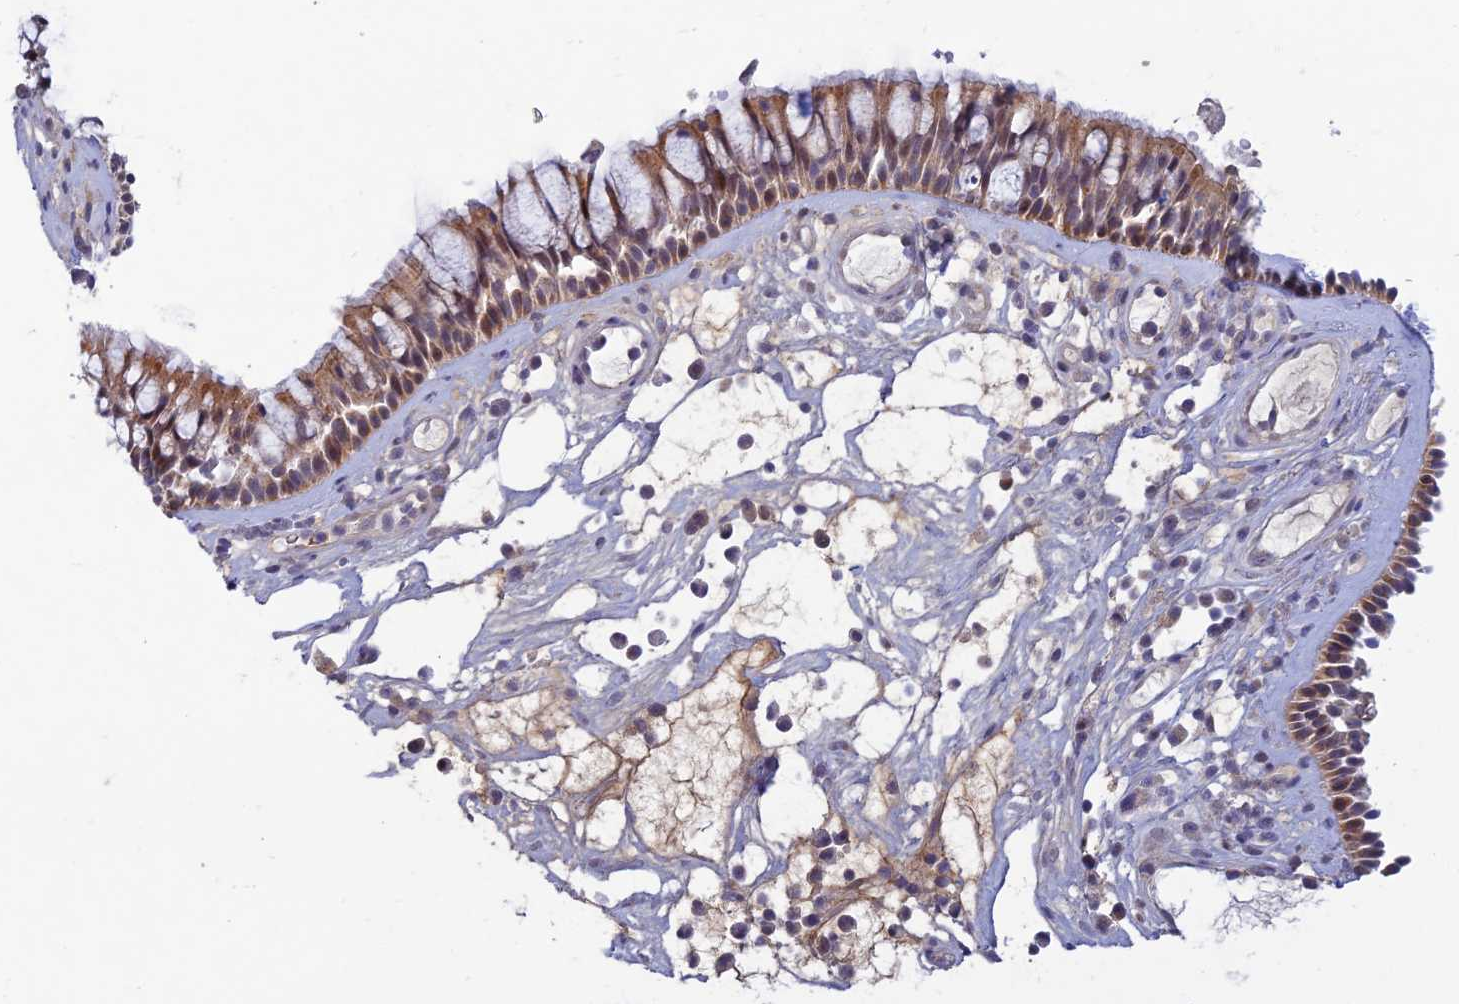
{"staining": {"intensity": "moderate", "quantity": ">75%", "location": "cytoplasmic/membranous,nuclear"}, "tissue": "nasopharynx", "cell_type": "Respiratory epithelial cells", "image_type": "normal", "snomed": [{"axis": "morphology", "description": "Normal tissue, NOS"}, {"axis": "morphology", "description": "Inflammation, NOS"}, {"axis": "morphology", "description": "Malignant melanoma, Metastatic site"}, {"axis": "topography", "description": "Nasopharynx"}], "caption": "About >75% of respiratory epithelial cells in benign human nasopharynx demonstrate moderate cytoplasmic/membranous,nuclear protein expression as visualized by brown immunohistochemical staining.", "gene": "FASTKD5", "patient": {"sex": "male", "age": 70}}